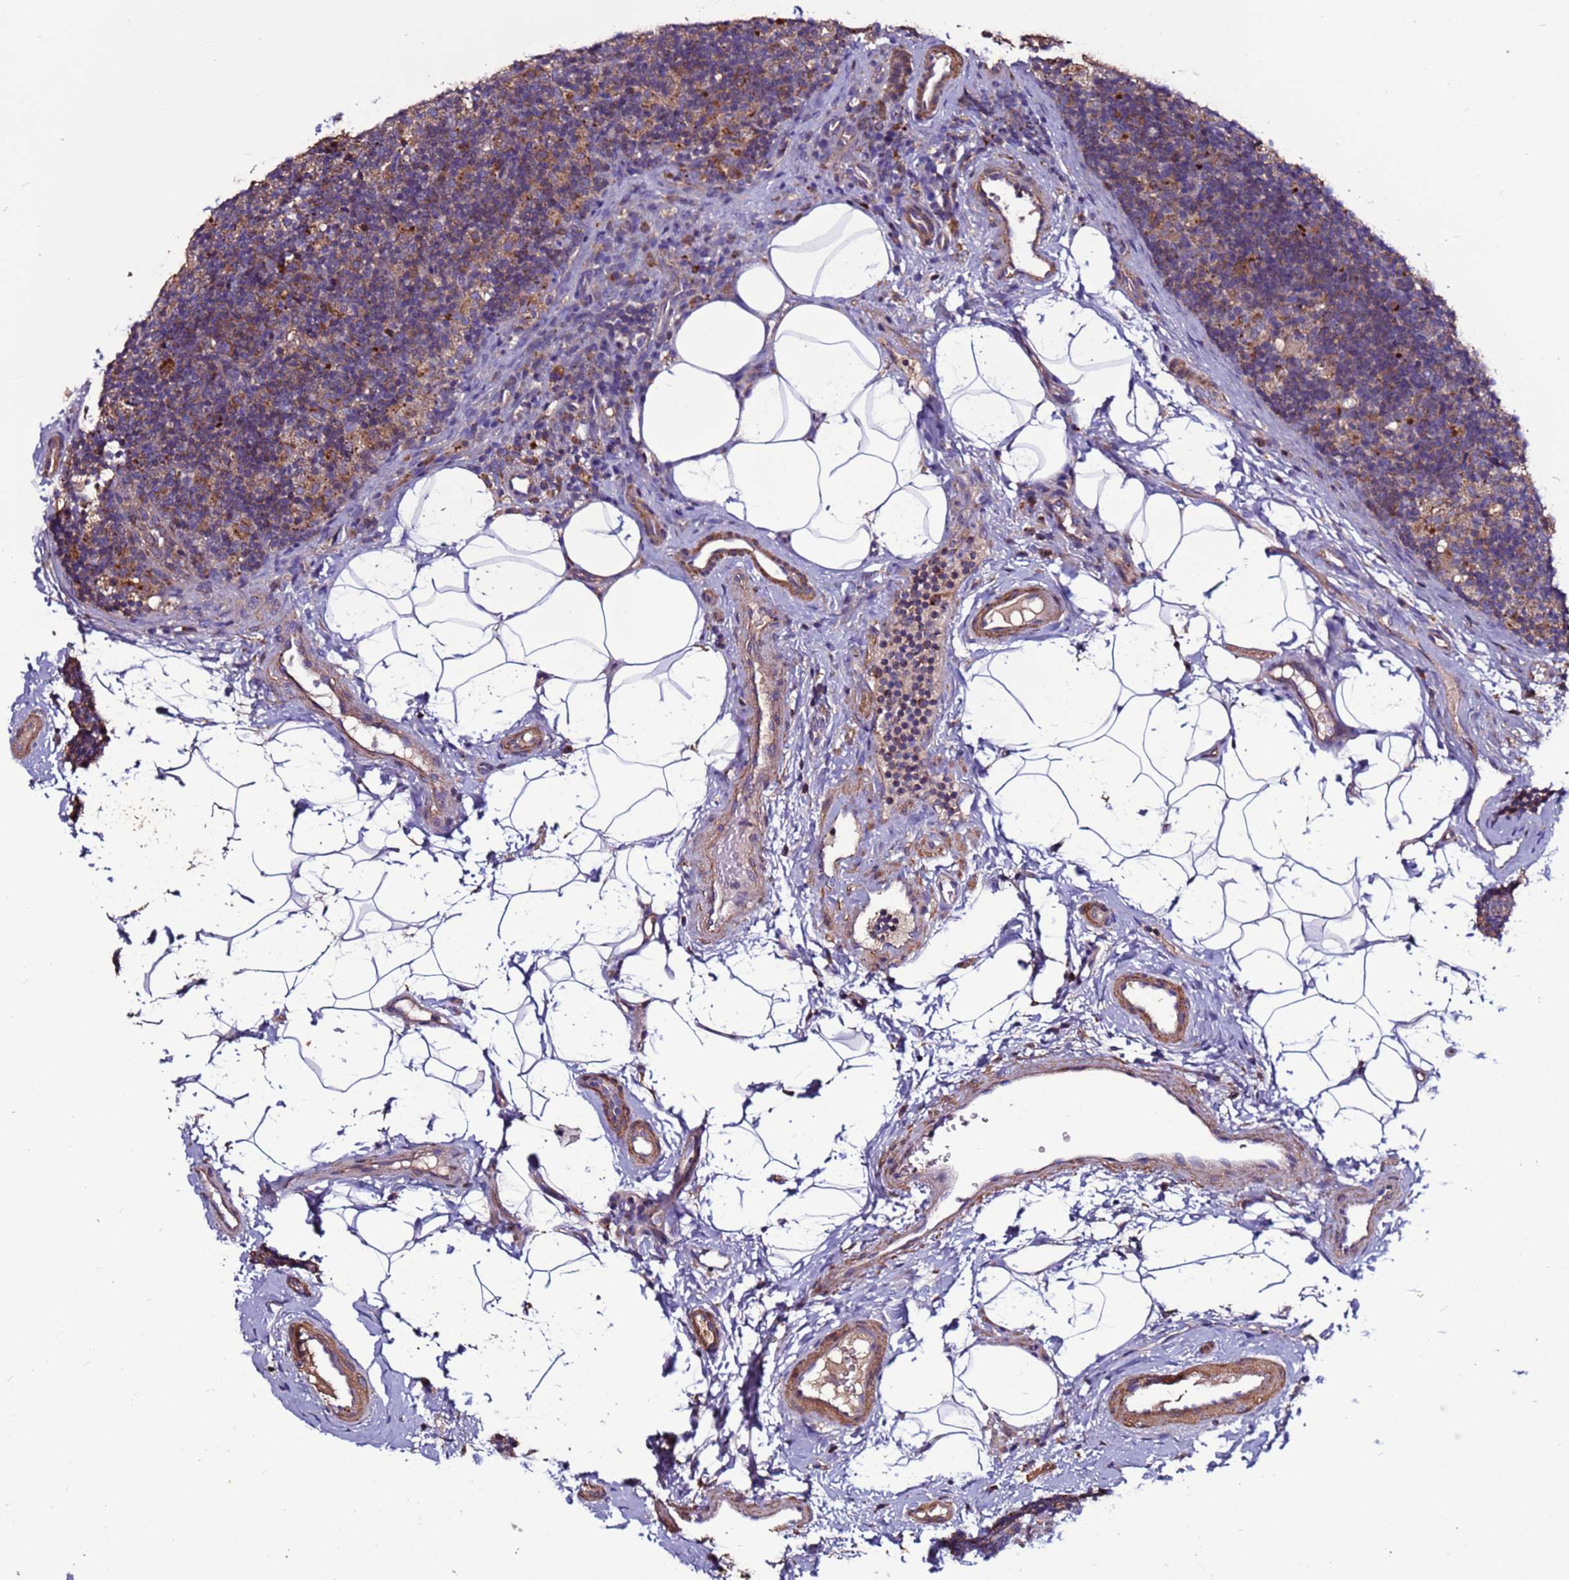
{"staining": {"intensity": "negative", "quantity": "none", "location": "none"}, "tissue": "lymph node", "cell_type": "Germinal center cells", "image_type": "normal", "snomed": [{"axis": "morphology", "description": "Normal tissue, NOS"}, {"axis": "topography", "description": "Lymph node"}], "caption": "The histopathology image displays no staining of germinal center cells in normal lymph node.", "gene": "CEP55", "patient": {"sex": "female", "age": 22}}